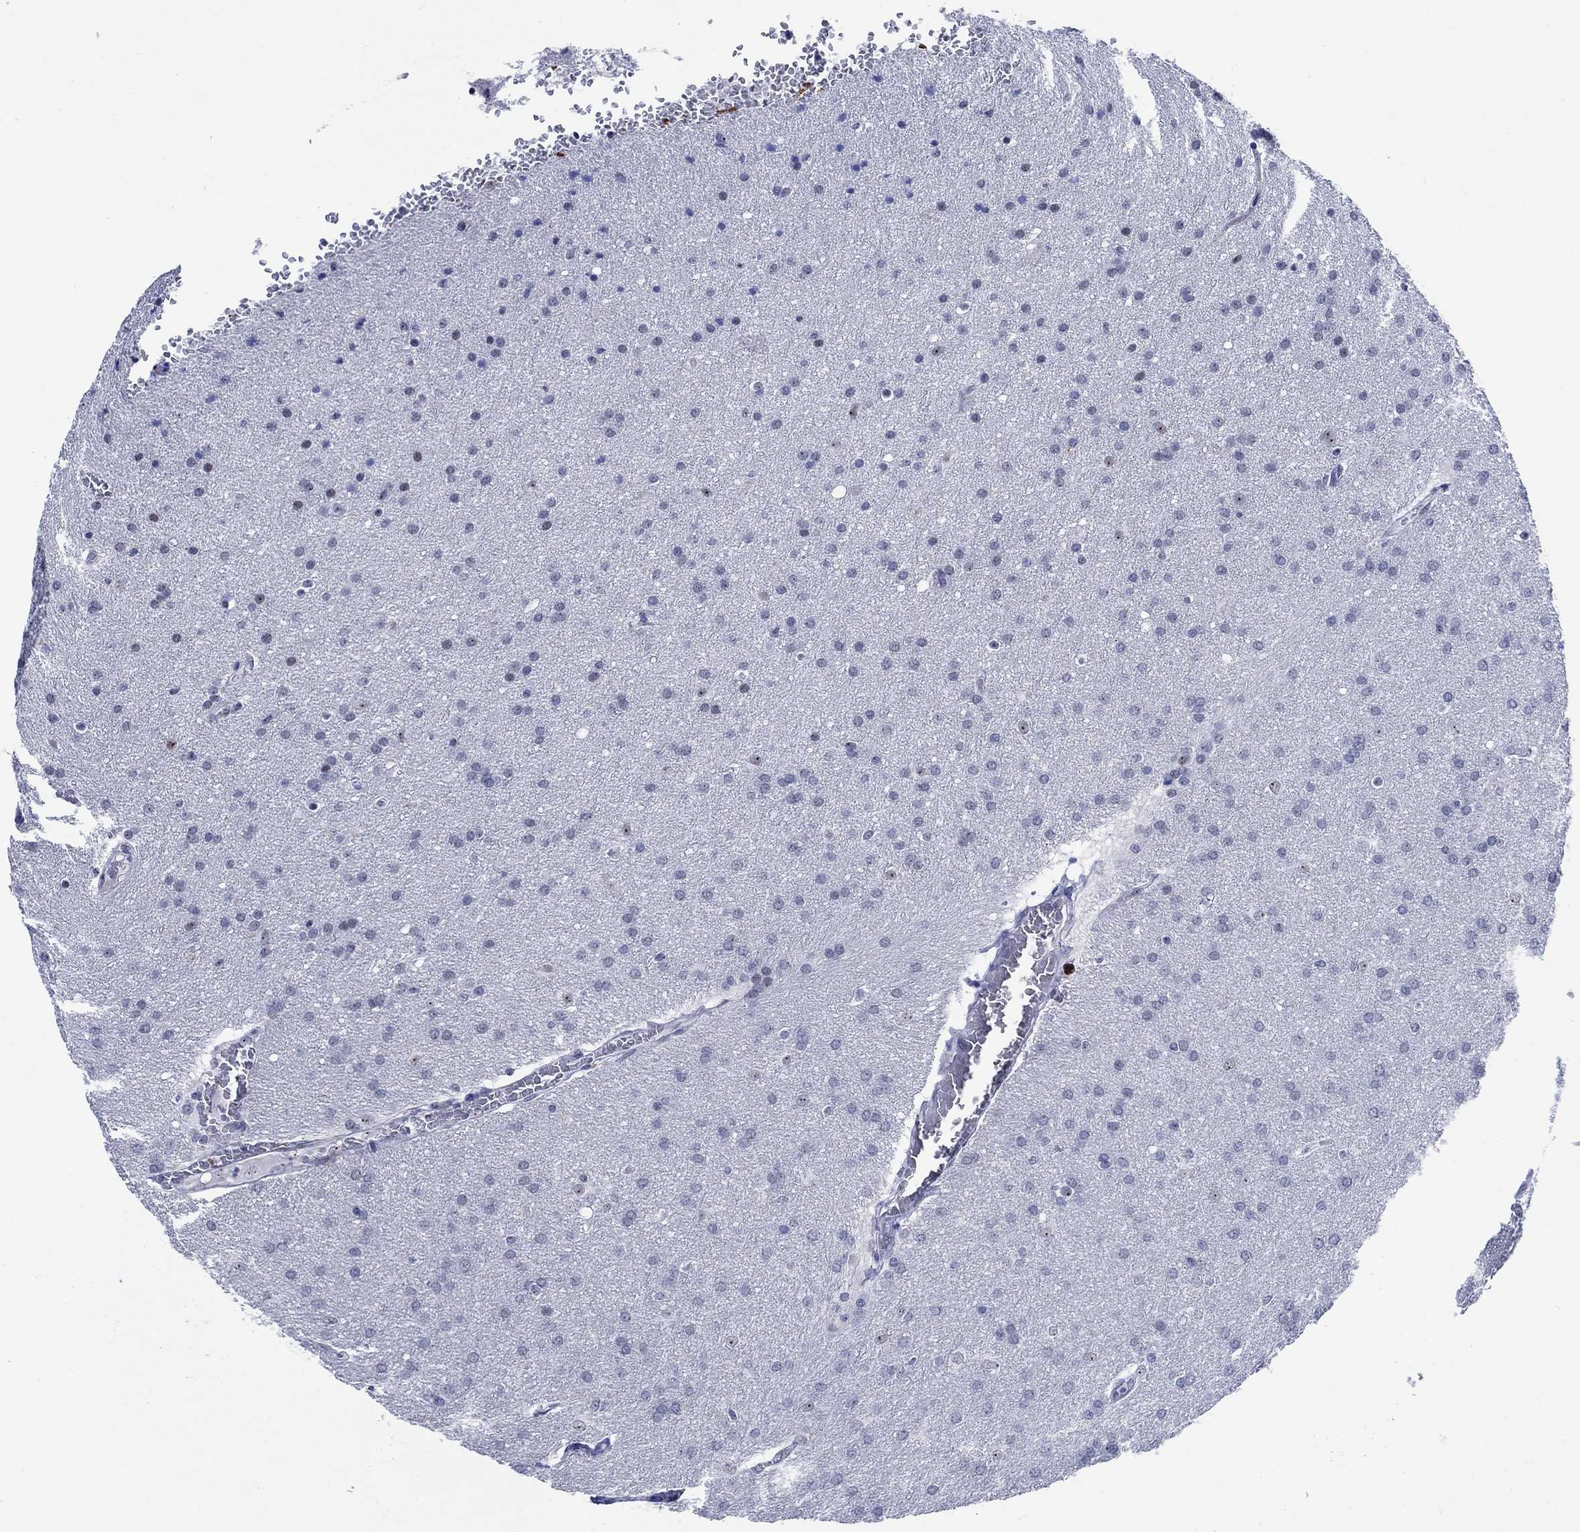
{"staining": {"intensity": "negative", "quantity": "none", "location": "none"}, "tissue": "glioma", "cell_type": "Tumor cells", "image_type": "cancer", "snomed": [{"axis": "morphology", "description": "Glioma, malignant, Low grade"}, {"axis": "topography", "description": "Brain"}], "caption": "Tumor cells show no significant positivity in low-grade glioma (malignant).", "gene": "ZNF446", "patient": {"sex": "female", "age": 32}}